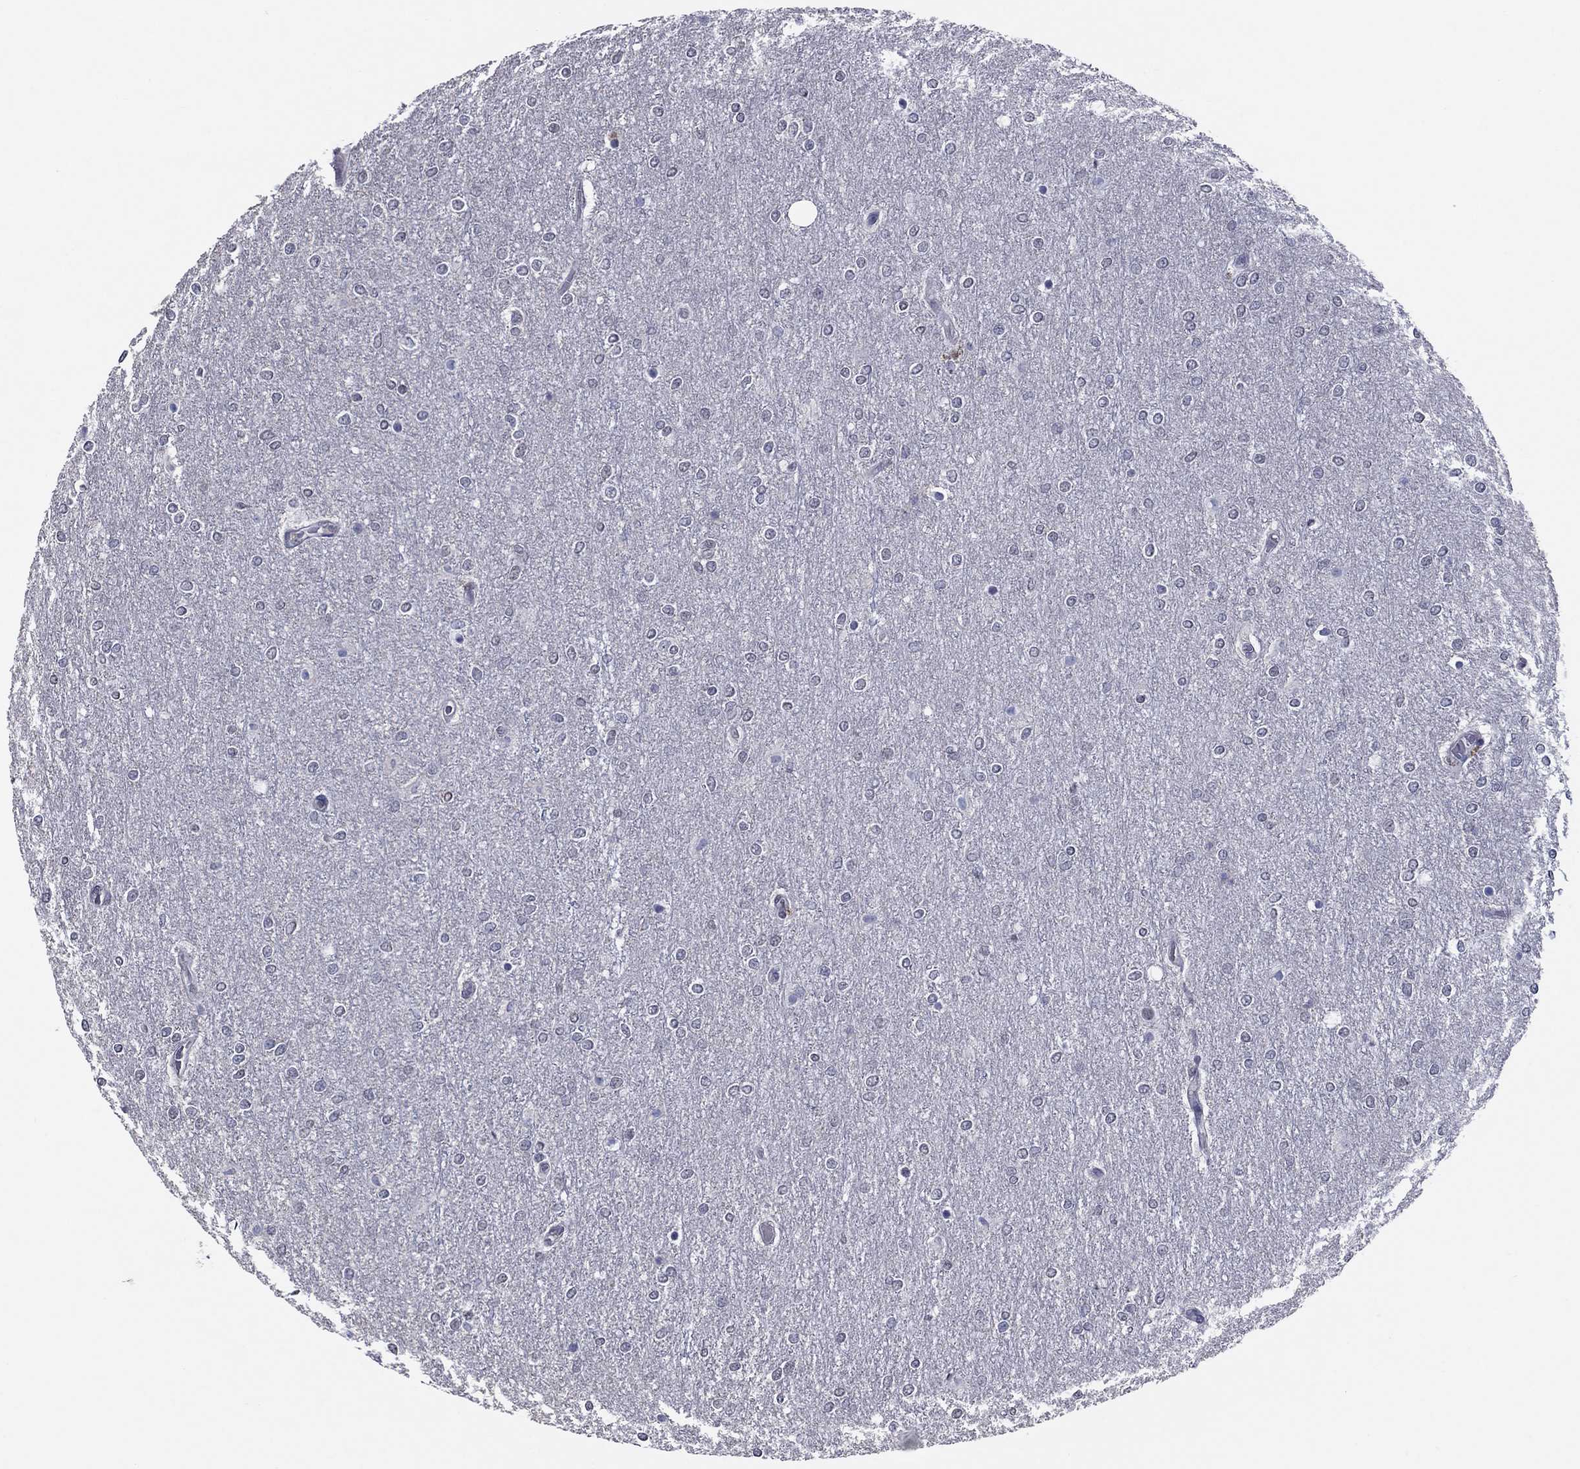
{"staining": {"intensity": "negative", "quantity": "none", "location": "none"}, "tissue": "glioma", "cell_type": "Tumor cells", "image_type": "cancer", "snomed": [{"axis": "morphology", "description": "Glioma, malignant, High grade"}, {"axis": "topography", "description": "Brain"}], "caption": "Immunohistochemical staining of malignant glioma (high-grade) shows no significant expression in tumor cells.", "gene": "TYMS", "patient": {"sex": "female", "age": 61}}